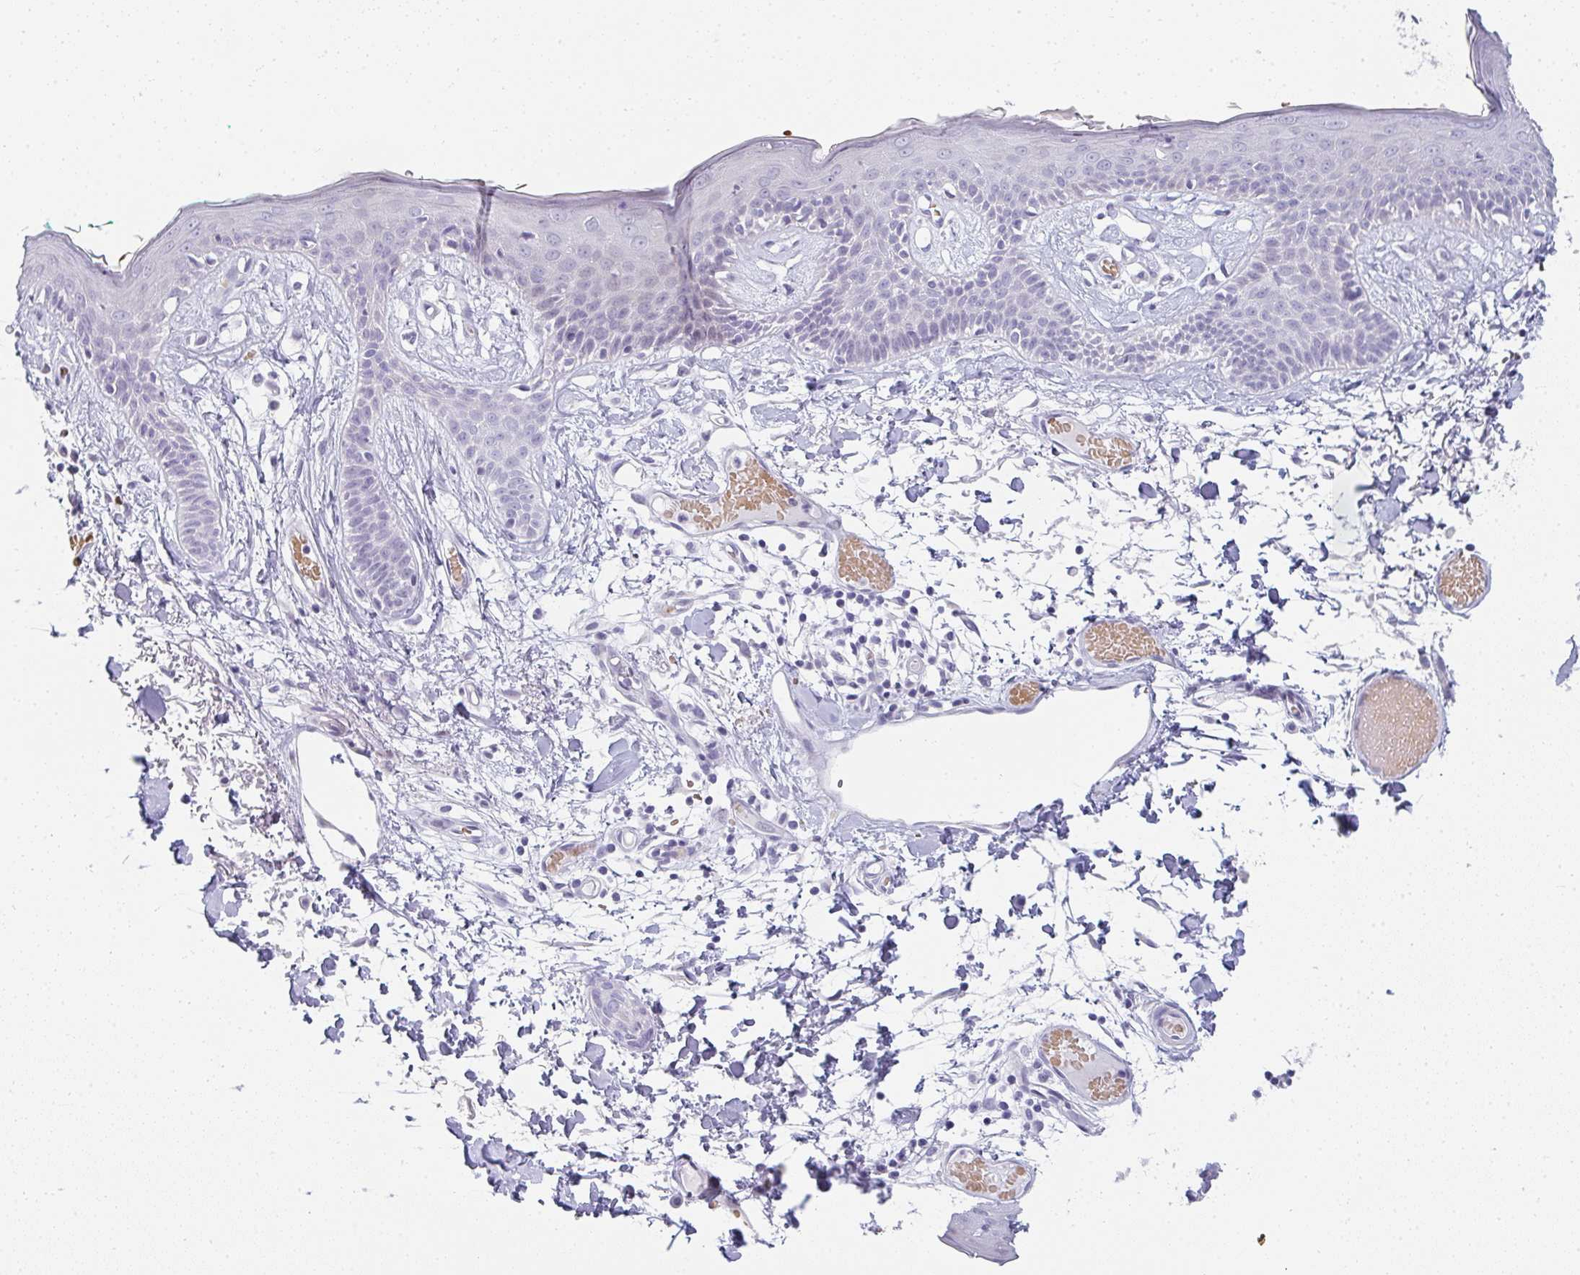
{"staining": {"intensity": "negative", "quantity": "none", "location": "none"}, "tissue": "skin", "cell_type": "Fibroblasts", "image_type": "normal", "snomed": [{"axis": "morphology", "description": "Normal tissue, NOS"}, {"axis": "topography", "description": "Skin"}], "caption": "This is a histopathology image of IHC staining of normal skin, which shows no staining in fibroblasts.", "gene": "NEU2", "patient": {"sex": "male", "age": 79}}